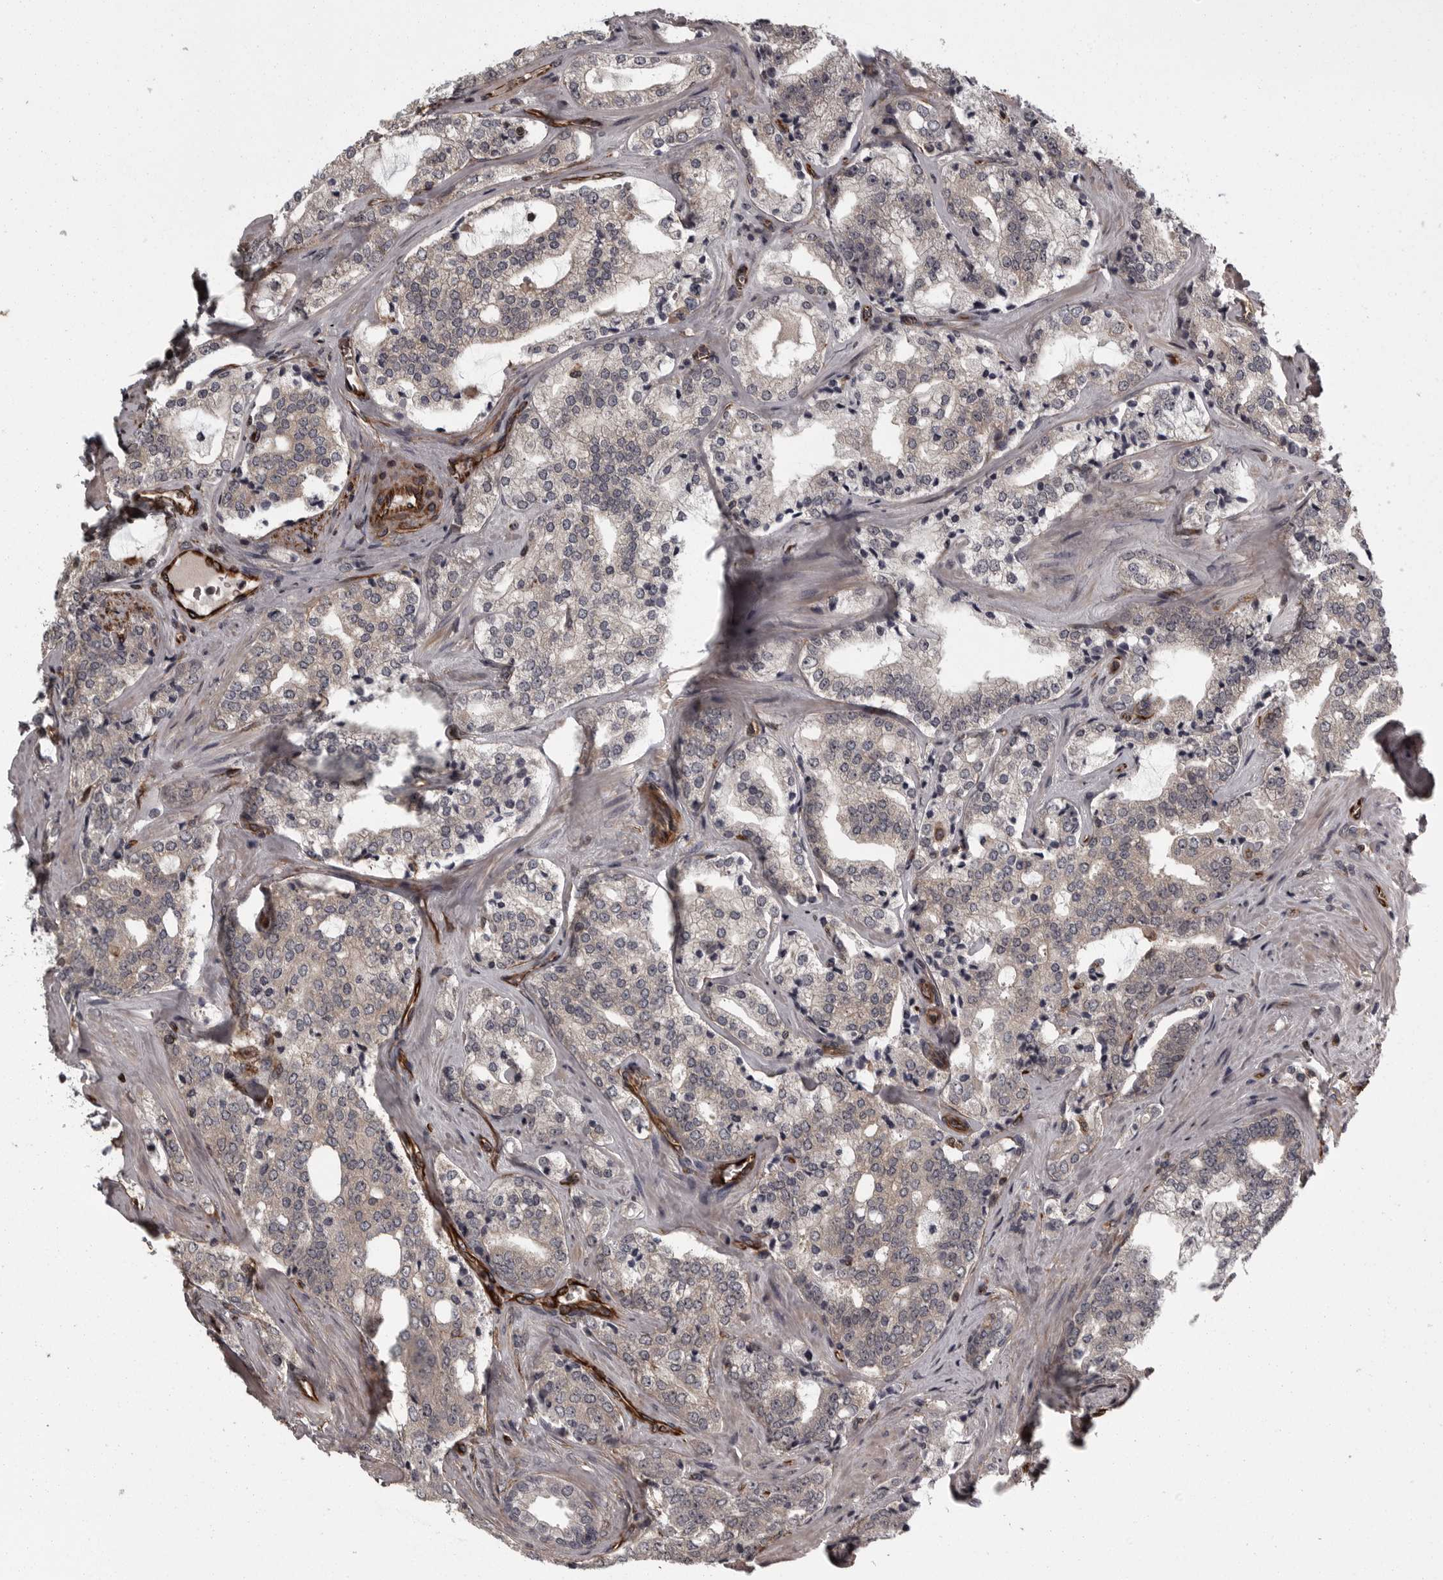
{"staining": {"intensity": "negative", "quantity": "none", "location": "none"}, "tissue": "prostate cancer", "cell_type": "Tumor cells", "image_type": "cancer", "snomed": [{"axis": "morphology", "description": "Adenocarcinoma, High grade"}, {"axis": "topography", "description": "Prostate"}], "caption": "Tumor cells show no significant expression in prostate cancer (high-grade adenocarcinoma).", "gene": "FAAP100", "patient": {"sex": "male", "age": 64}}